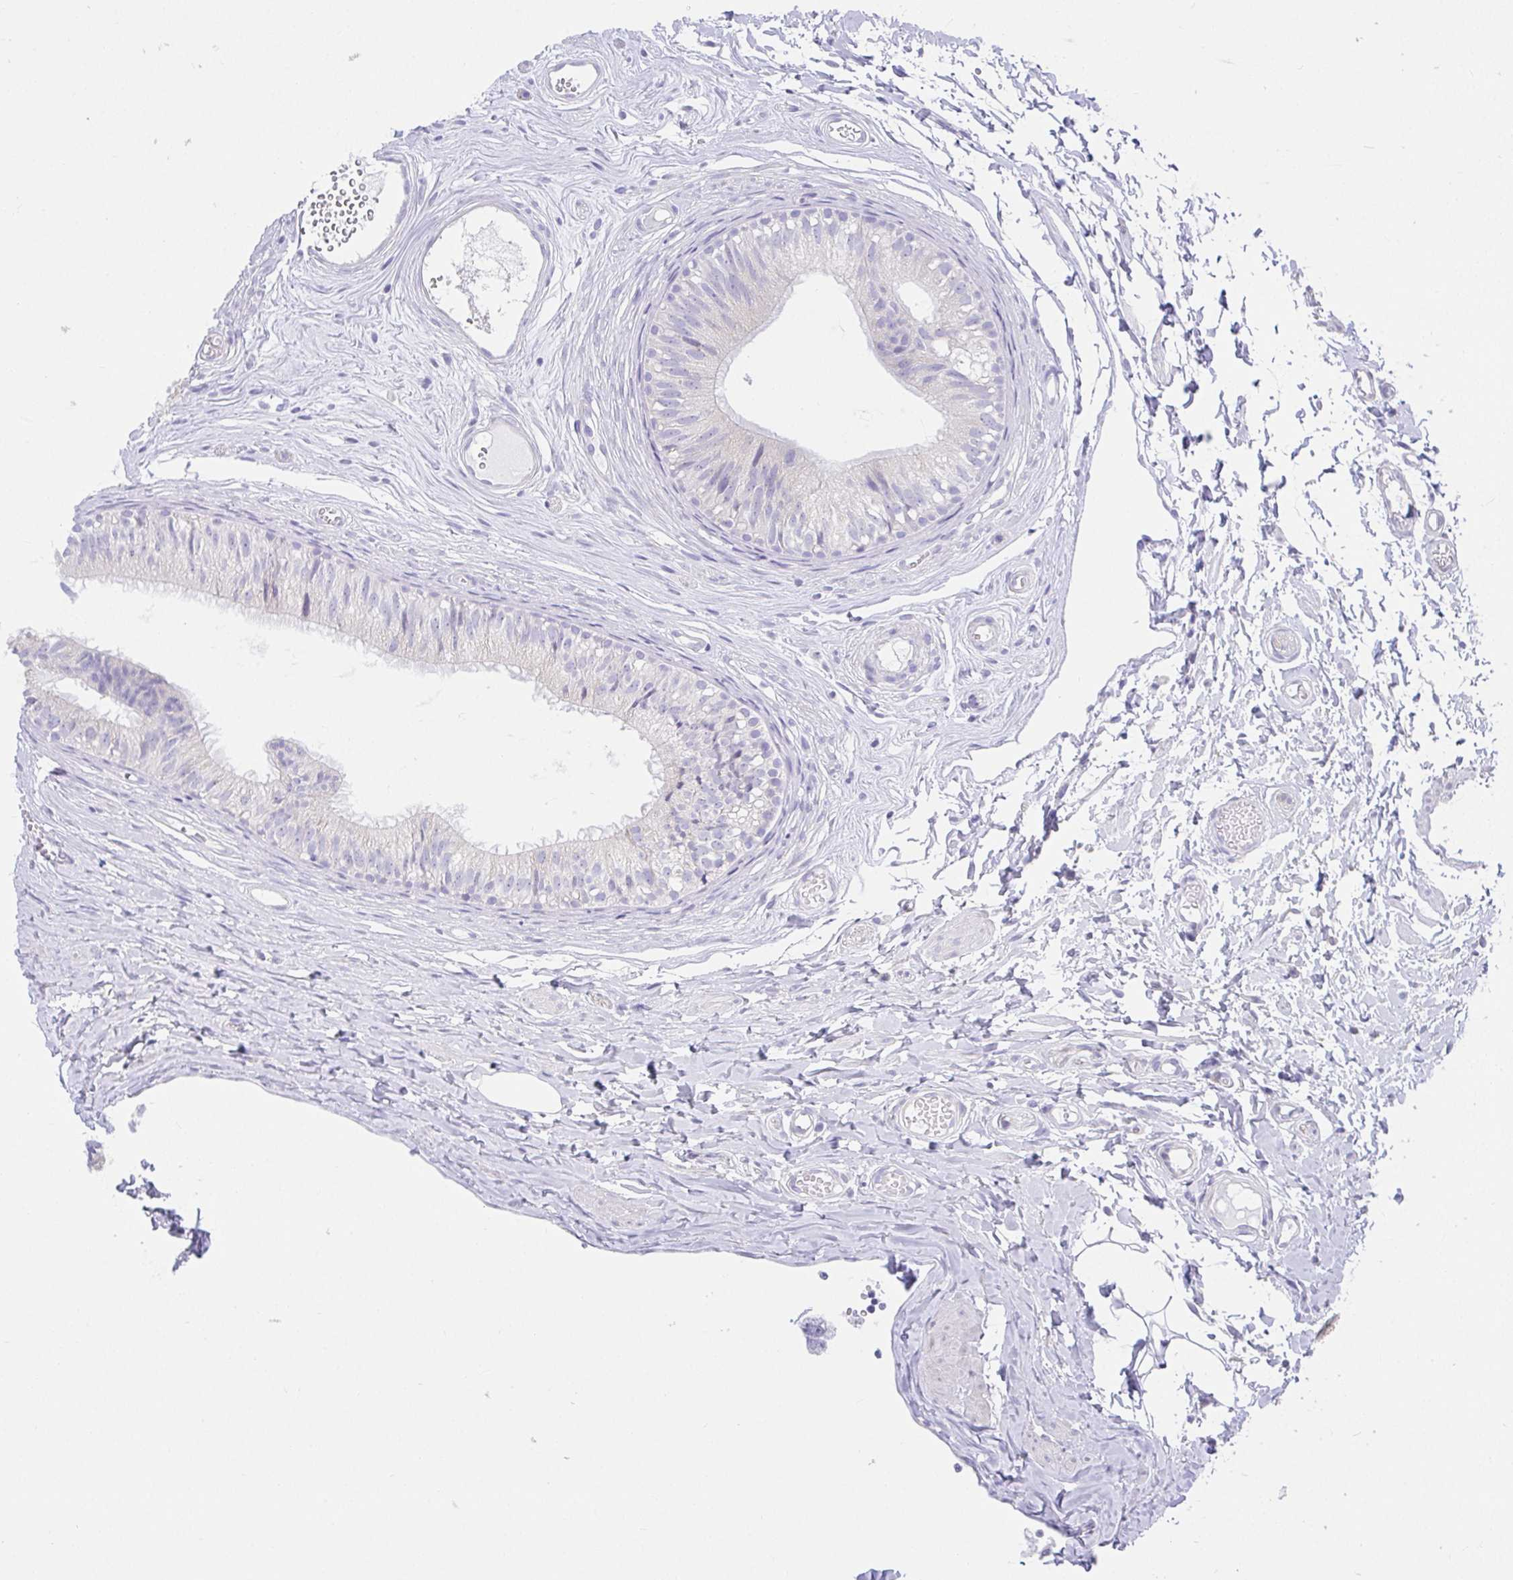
{"staining": {"intensity": "negative", "quantity": "none", "location": "none"}, "tissue": "epididymis", "cell_type": "Glandular cells", "image_type": "normal", "snomed": [{"axis": "morphology", "description": "Normal tissue, NOS"}, {"axis": "morphology", "description": "Seminoma, NOS"}, {"axis": "topography", "description": "Testis"}, {"axis": "topography", "description": "Epididymis"}], "caption": "The photomicrograph demonstrates no staining of glandular cells in normal epididymis. The staining is performed using DAB (3,3'-diaminobenzidine) brown chromogen with nuclei counter-stained in using hematoxylin.", "gene": "VGLL1", "patient": {"sex": "male", "age": 34}}